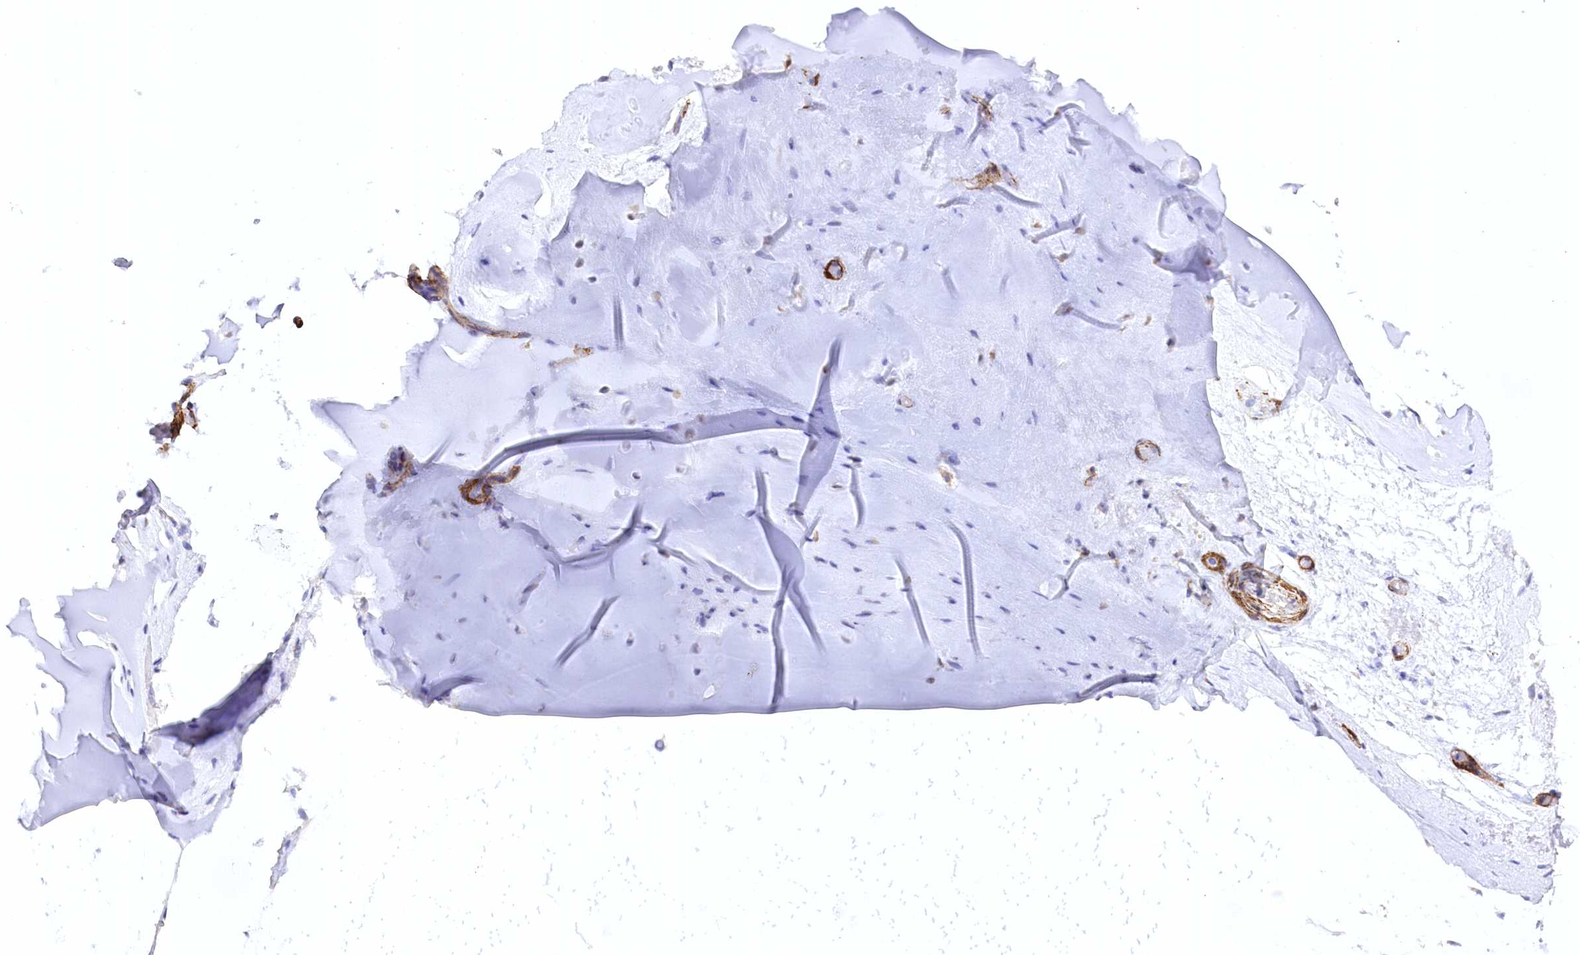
{"staining": {"intensity": "negative", "quantity": "none", "location": "none"}, "tissue": "adipose tissue", "cell_type": "Adipocytes", "image_type": "normal", "snomed": [{"axis": "morphology", "description": "Normal tissue, NOS"}, {"axis": "morphology", "description": "Basal cell carcinoma"}, {"axis": "topography", "description": "Cartilage tissue"}, {"axis": "topography", "description": "Nasopharynx"}, {"axis": "topography", "description": "Oral tissue"}], "caption": "Immunohistochemistry histopathology image of unremarkable adipose tissue: adipose tissue stained with DAB (3,3'-diaminobenzidine) demonstrates no significant protein staining in adipocytes.", "gene": "SYNPO2", "patient": {"sex": "female", "age": 77}}